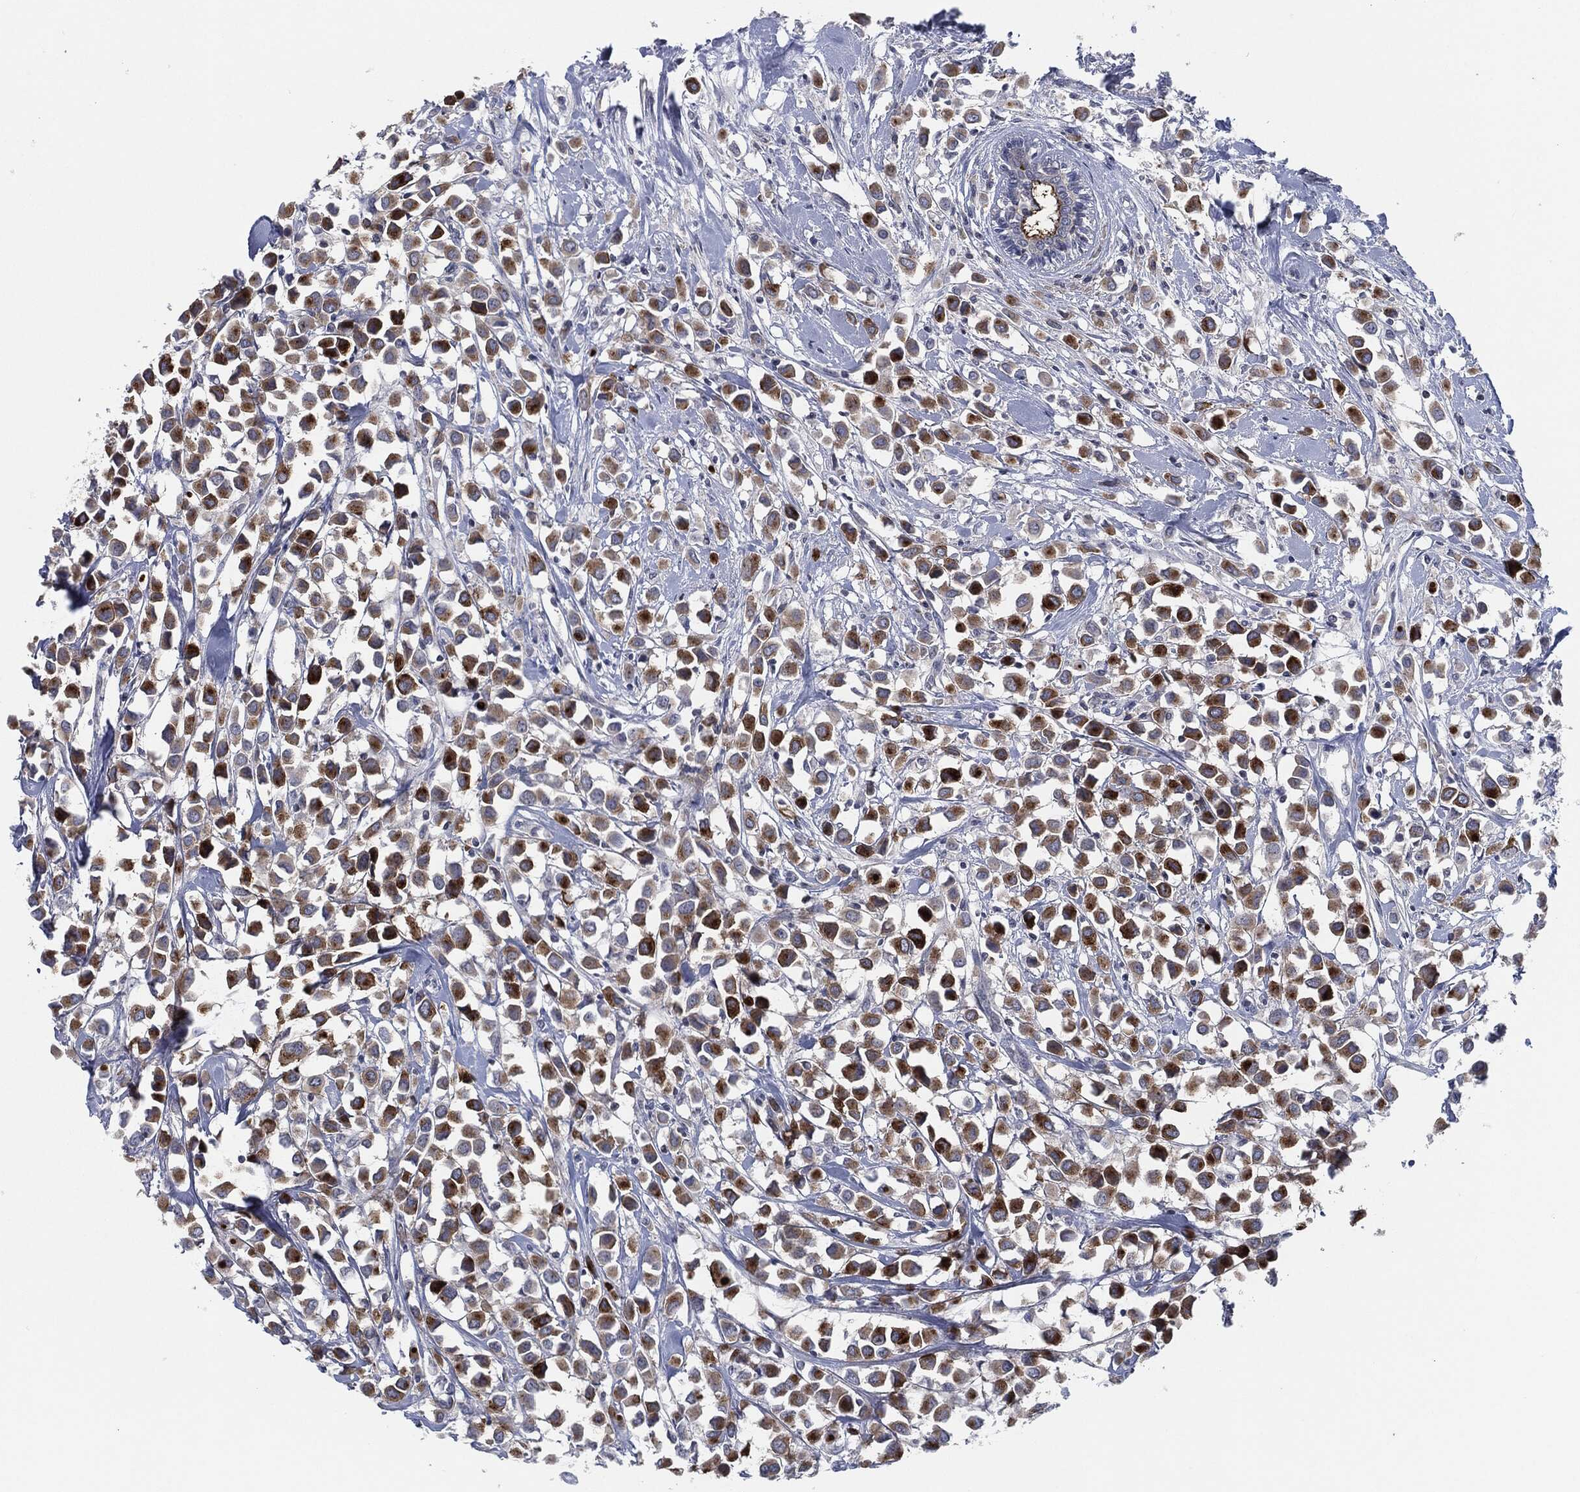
{"staining": {"intensity": "strong", "quantity": "25%-75%", "location": "cytoplasmic/membranous"}, "tissue": "breast cancer", "cell_type": "Tumor cells", "image_type": "cancer", "snomed": [{"axis": "morphology", "description": "Duct carcinoma"}, {"axis": "topography", "description": "Breast"}], "caption": "Breast cancer (intraductal carcinoma) tissue displays strong cytoplasmic/membranous positivity in about 25%-75% of tumor cells", "gene": "PROM1", "patient": {"sex": "female", "age": 61}}